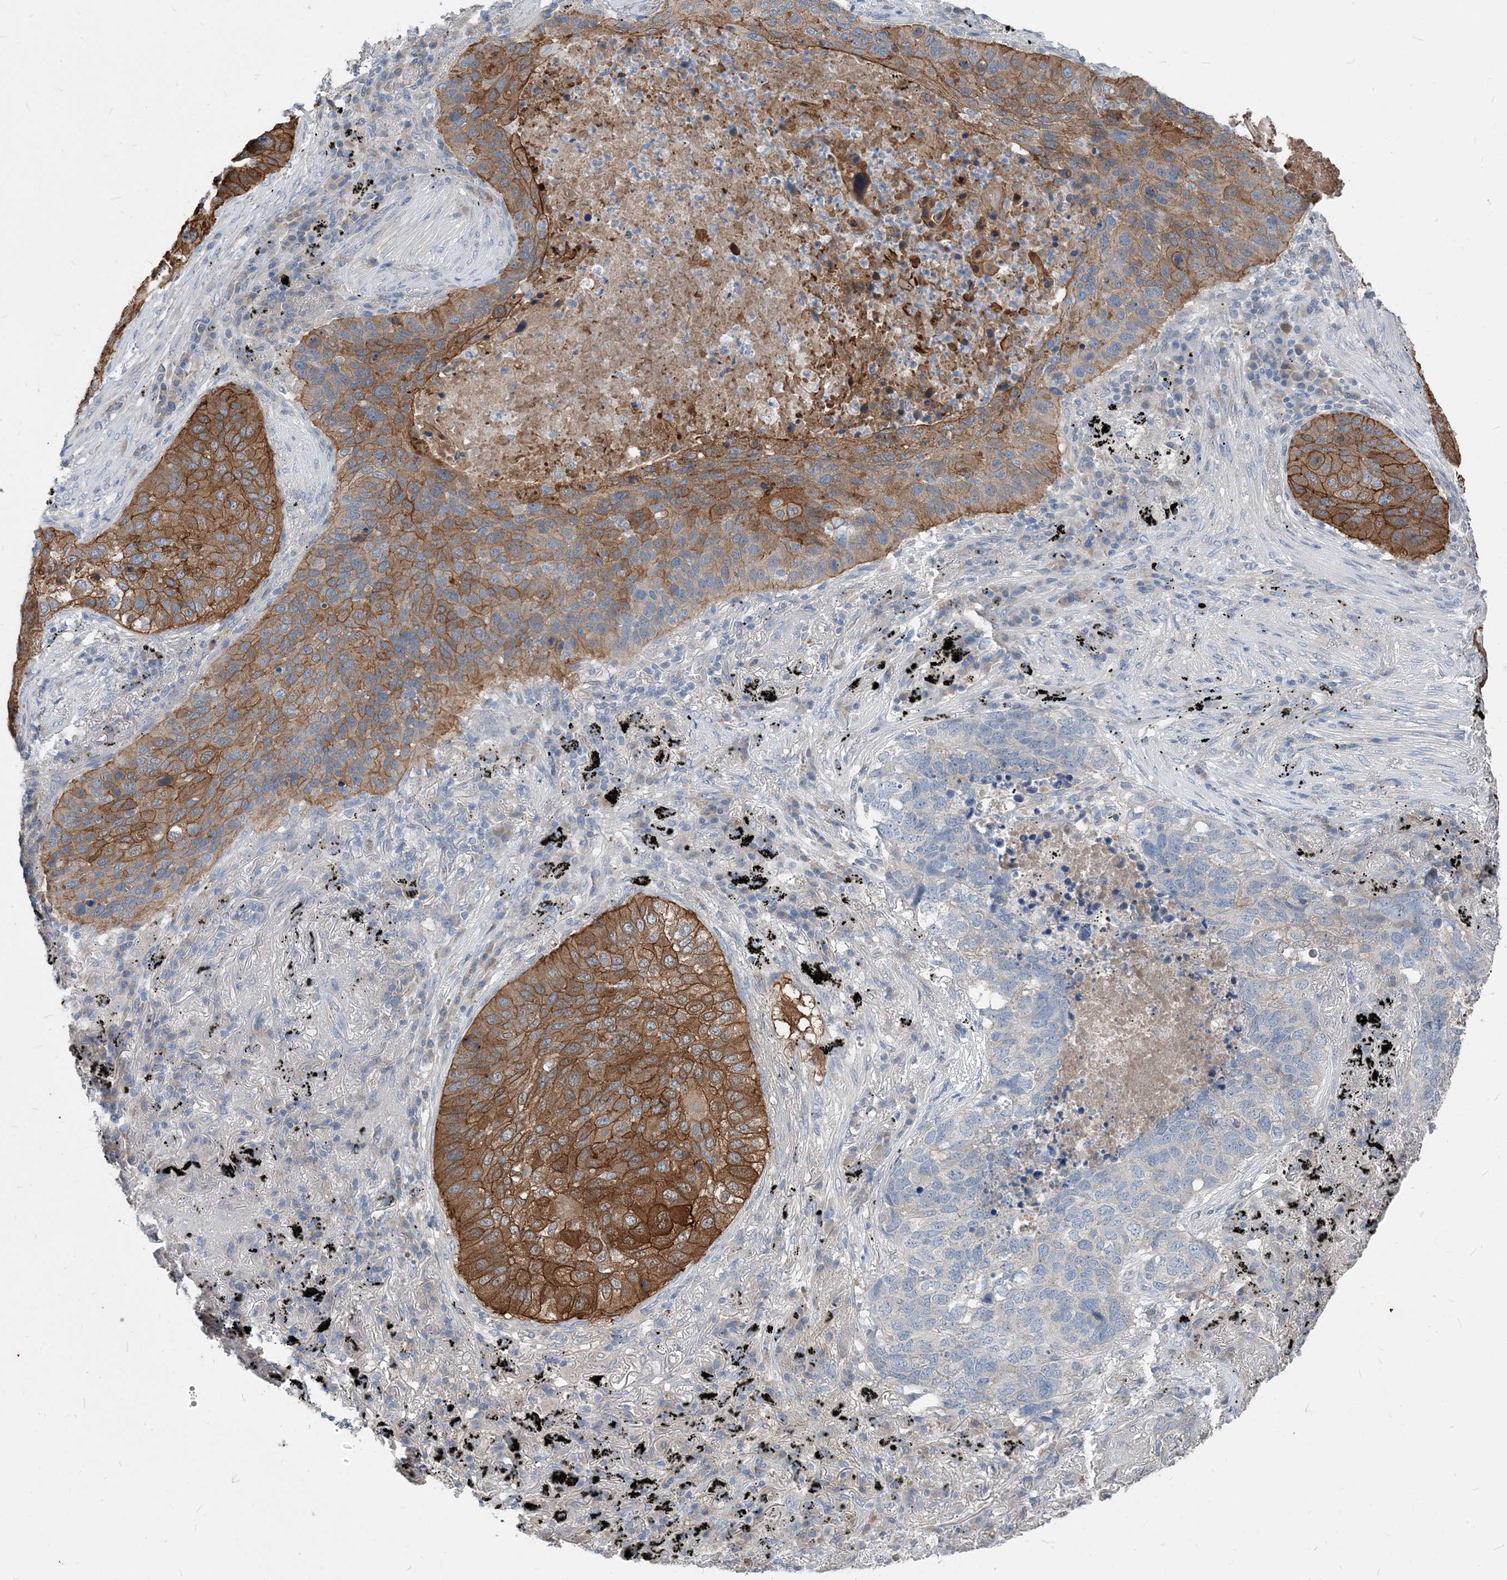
{"staining": {"intensity": "moderate", "quantity": ">75%", "location": "cytoplasmic/membranous,nuclear"}, "tissue": "lung cancer", "cell_type": "Tumor cells", "image_type": "cancer", "snomed": [{"axis": "morphology", "description": "Squamous cell carcinoma, NOS"}, {"axis": "topography", "description": "Lung"}], "caption": "This micrograph exhibits lung squamous cell carcinoma stained with immunohistochemistry (IHC) to label a protein in brown. The cytoplasmic/membranous and nuclear of tumor cells show moderate positivity for the protein. Nuclei are counter-stained blue.", "gene": "NCOA7", "patient": {"sex": "female", "age": 63}}